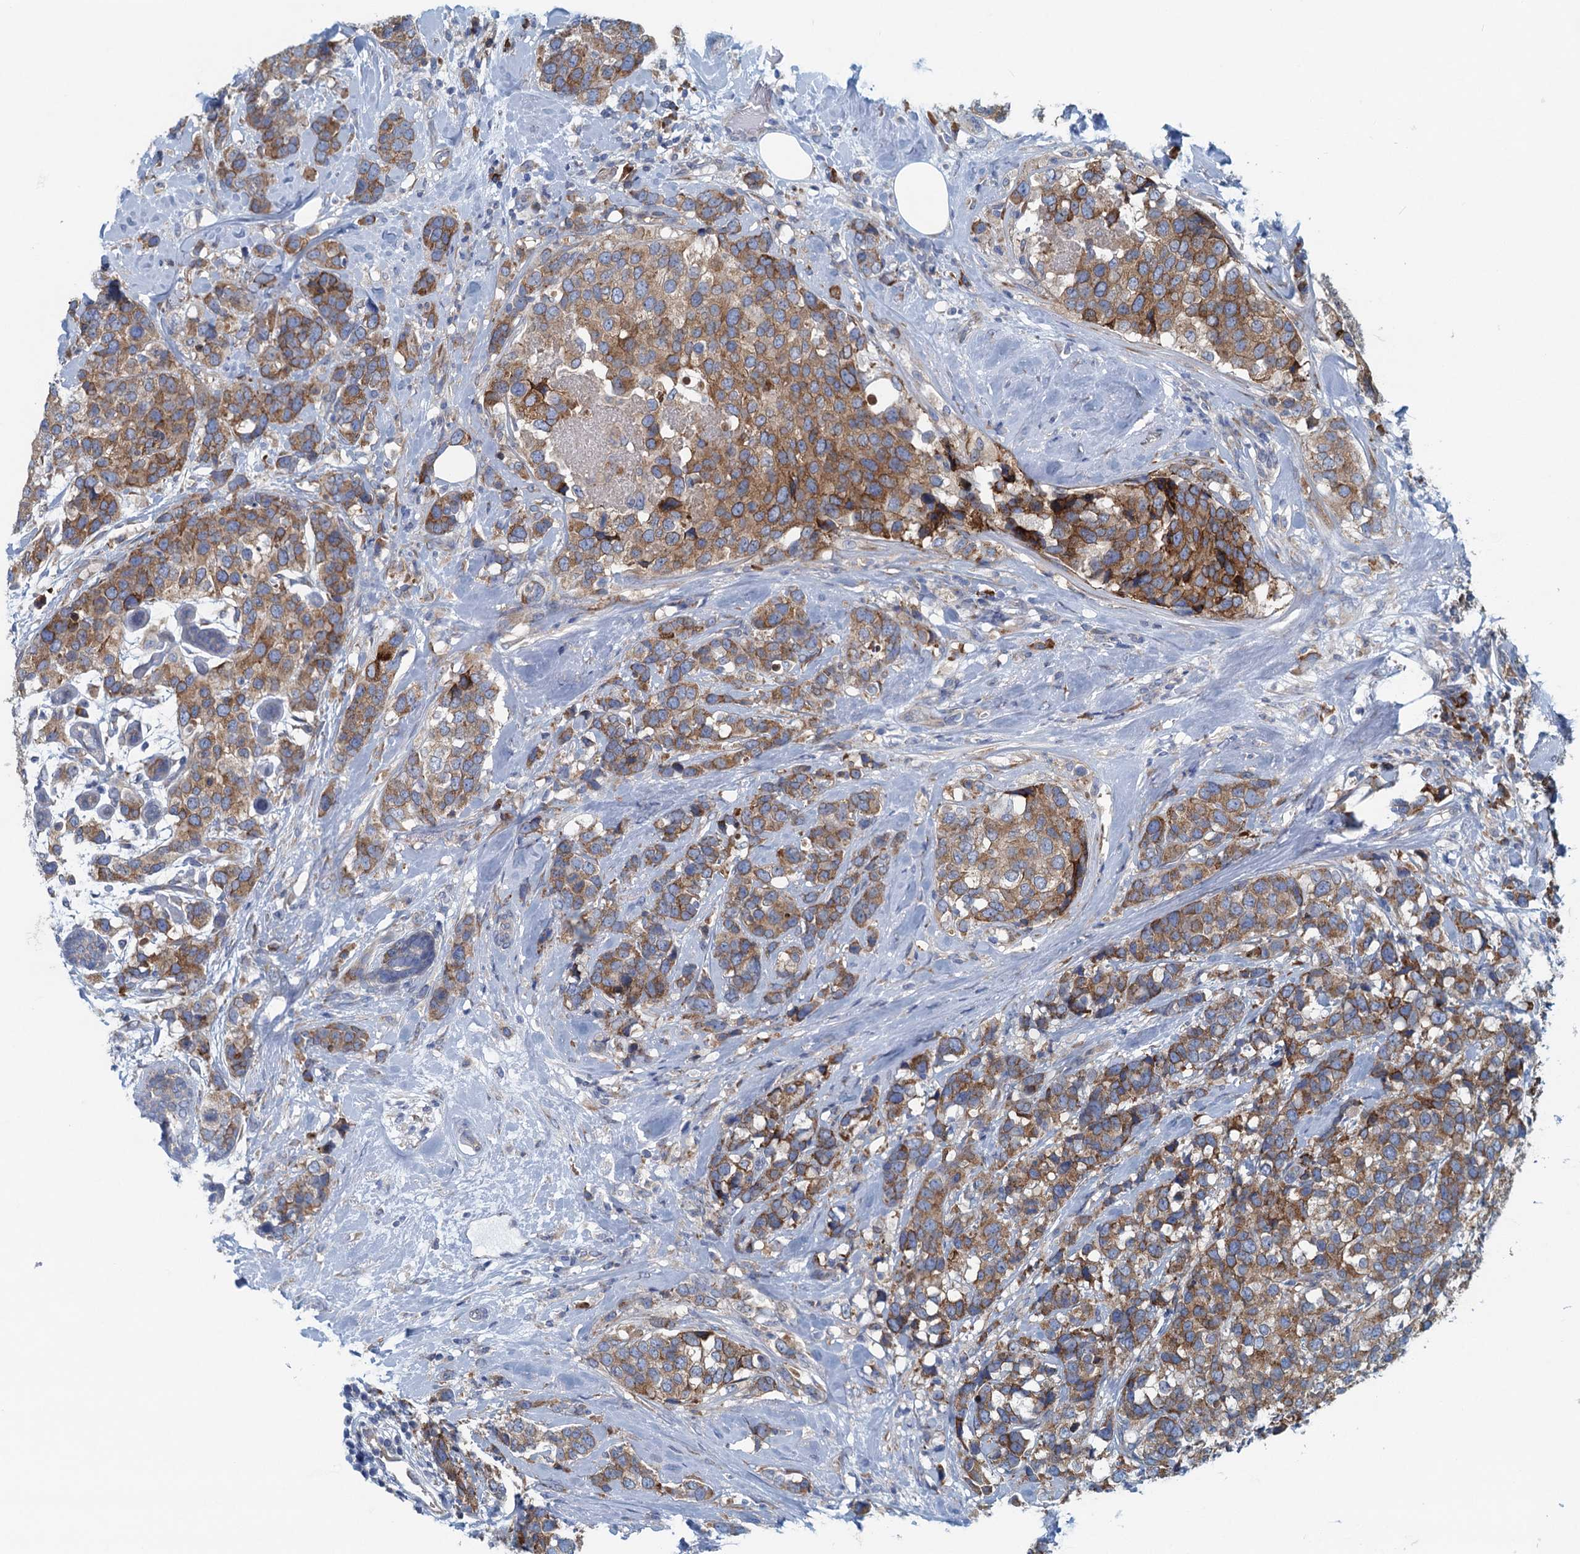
{"staining": {"intensity": "moderate", "quantity": ">75%", "location": "cytoplasmic/membranous"}, "tissue": "breast cancer", "cell_type": "Tumor cells", "image_type": "cancer", "snomed": [{"axis": "morphology", "description": "Lobular carcinoma"}, {"axis": "topography", "description": "Breast"}], "caption": "The immunohistochemical stain highlights moderate cytoplasmic/membranous positivity in tumor cells of breast cancer tissue. (brown staining indicates protein expression, while blue staining denotes nuclei).", "gene": "MYDGF", "patient": {"sex": "female", "age": 59}}